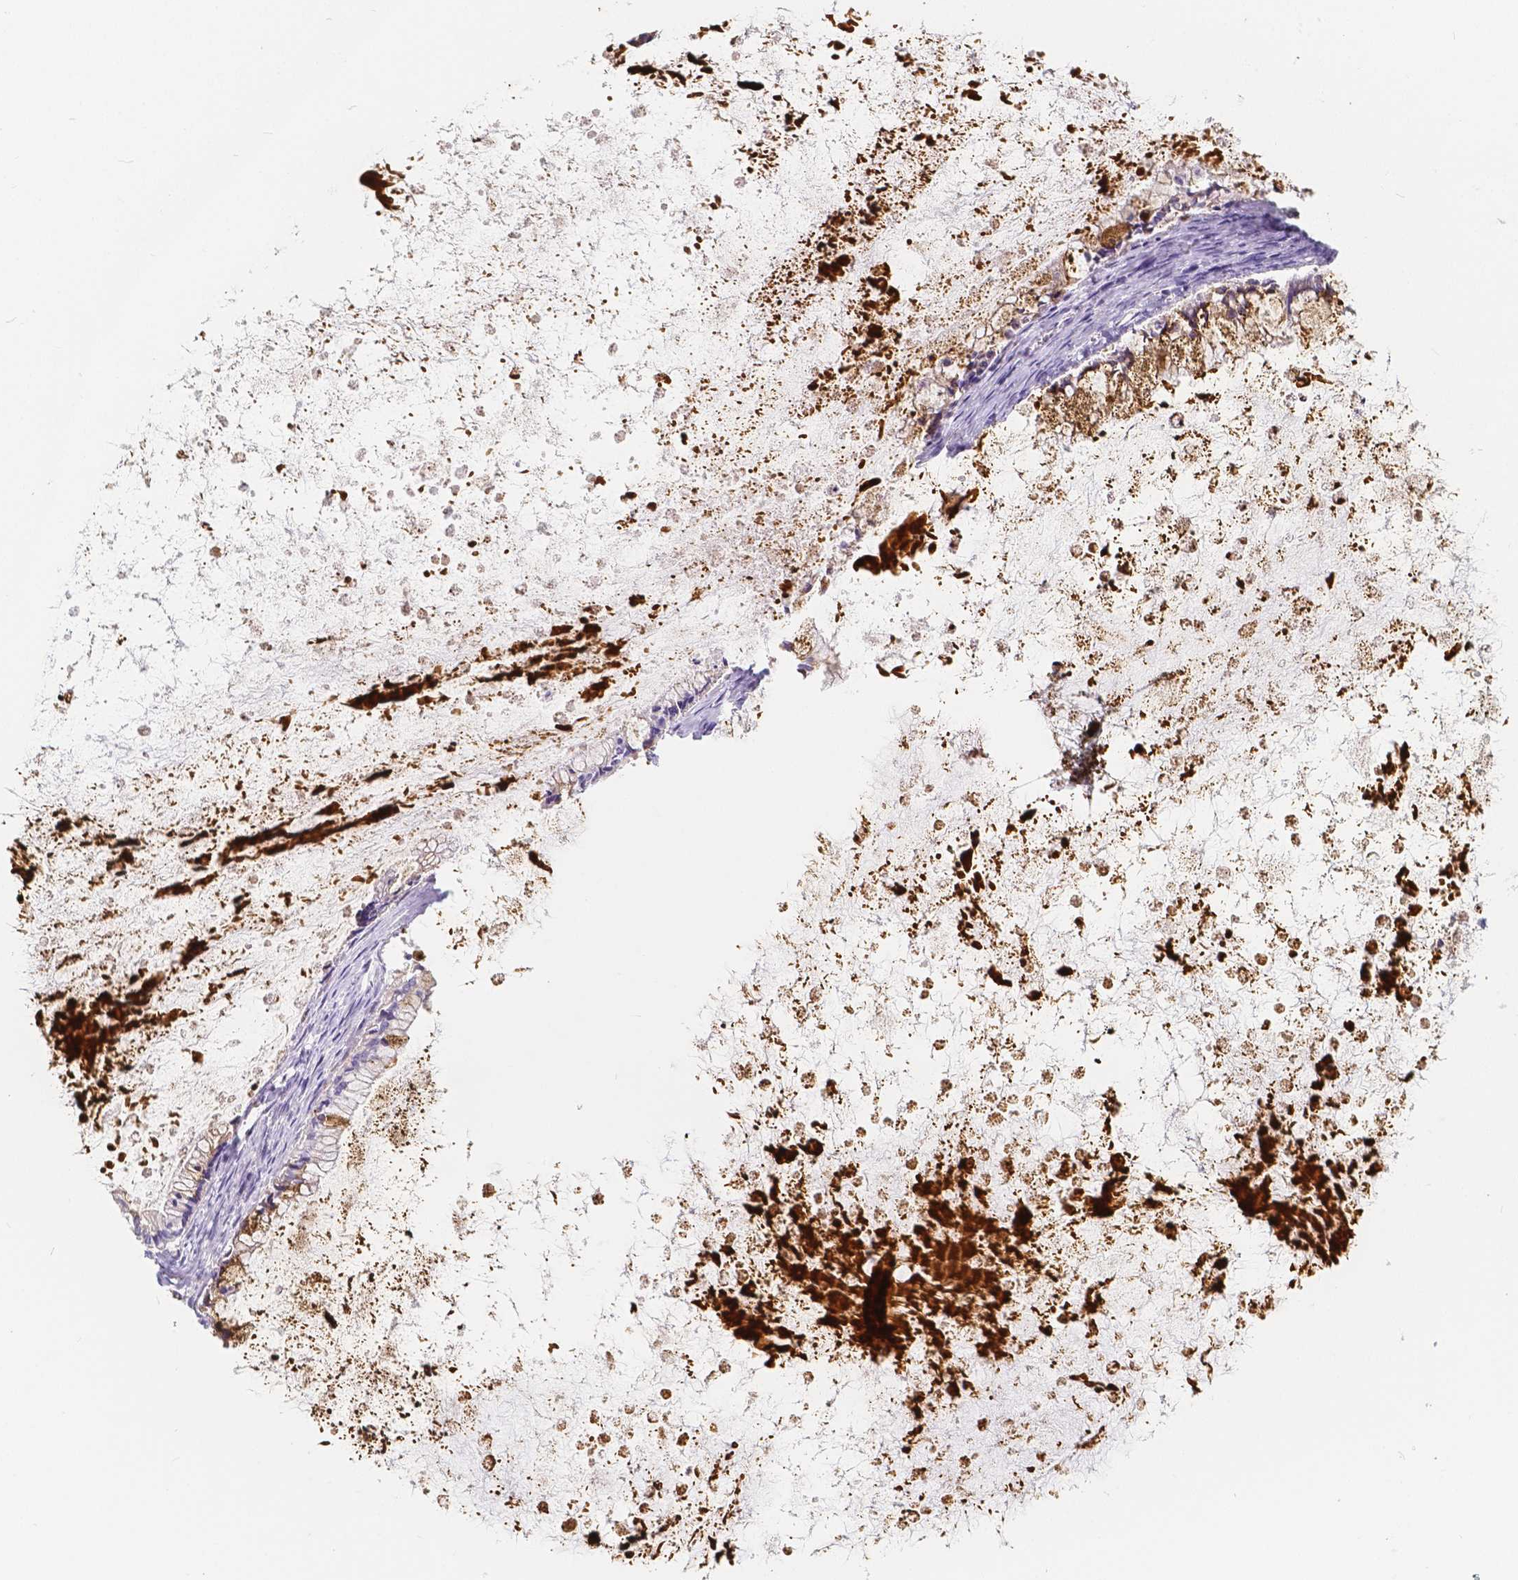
{"staining": {"intensity": "moderate", "quantity": "<25%", "location": "cytoplasmic/membranous"}, "tissue": "ovarian cancer", "cell_type": "Tumor cells", "image_type": "cancer", "snomed": [{"axis": "morphology", "description": "Cystadenocarcinoma, mucinous, NOS"}, {"axis": "topography", "description": "Ovary"}], "caption": "High-magnification brightfield microscopy of mucinous cystadenocarcinoma (ovarian) stained with DAB (3,3'-diaminobenzidine) (brown) and counterstained with hematoxylin (blue). tumor cells exhibit moderate cytoplasmic/membranous positivity is identified in about<25% of cells.", "gene": "RNF186", "patient": {"sex": "female", "age": 67}}